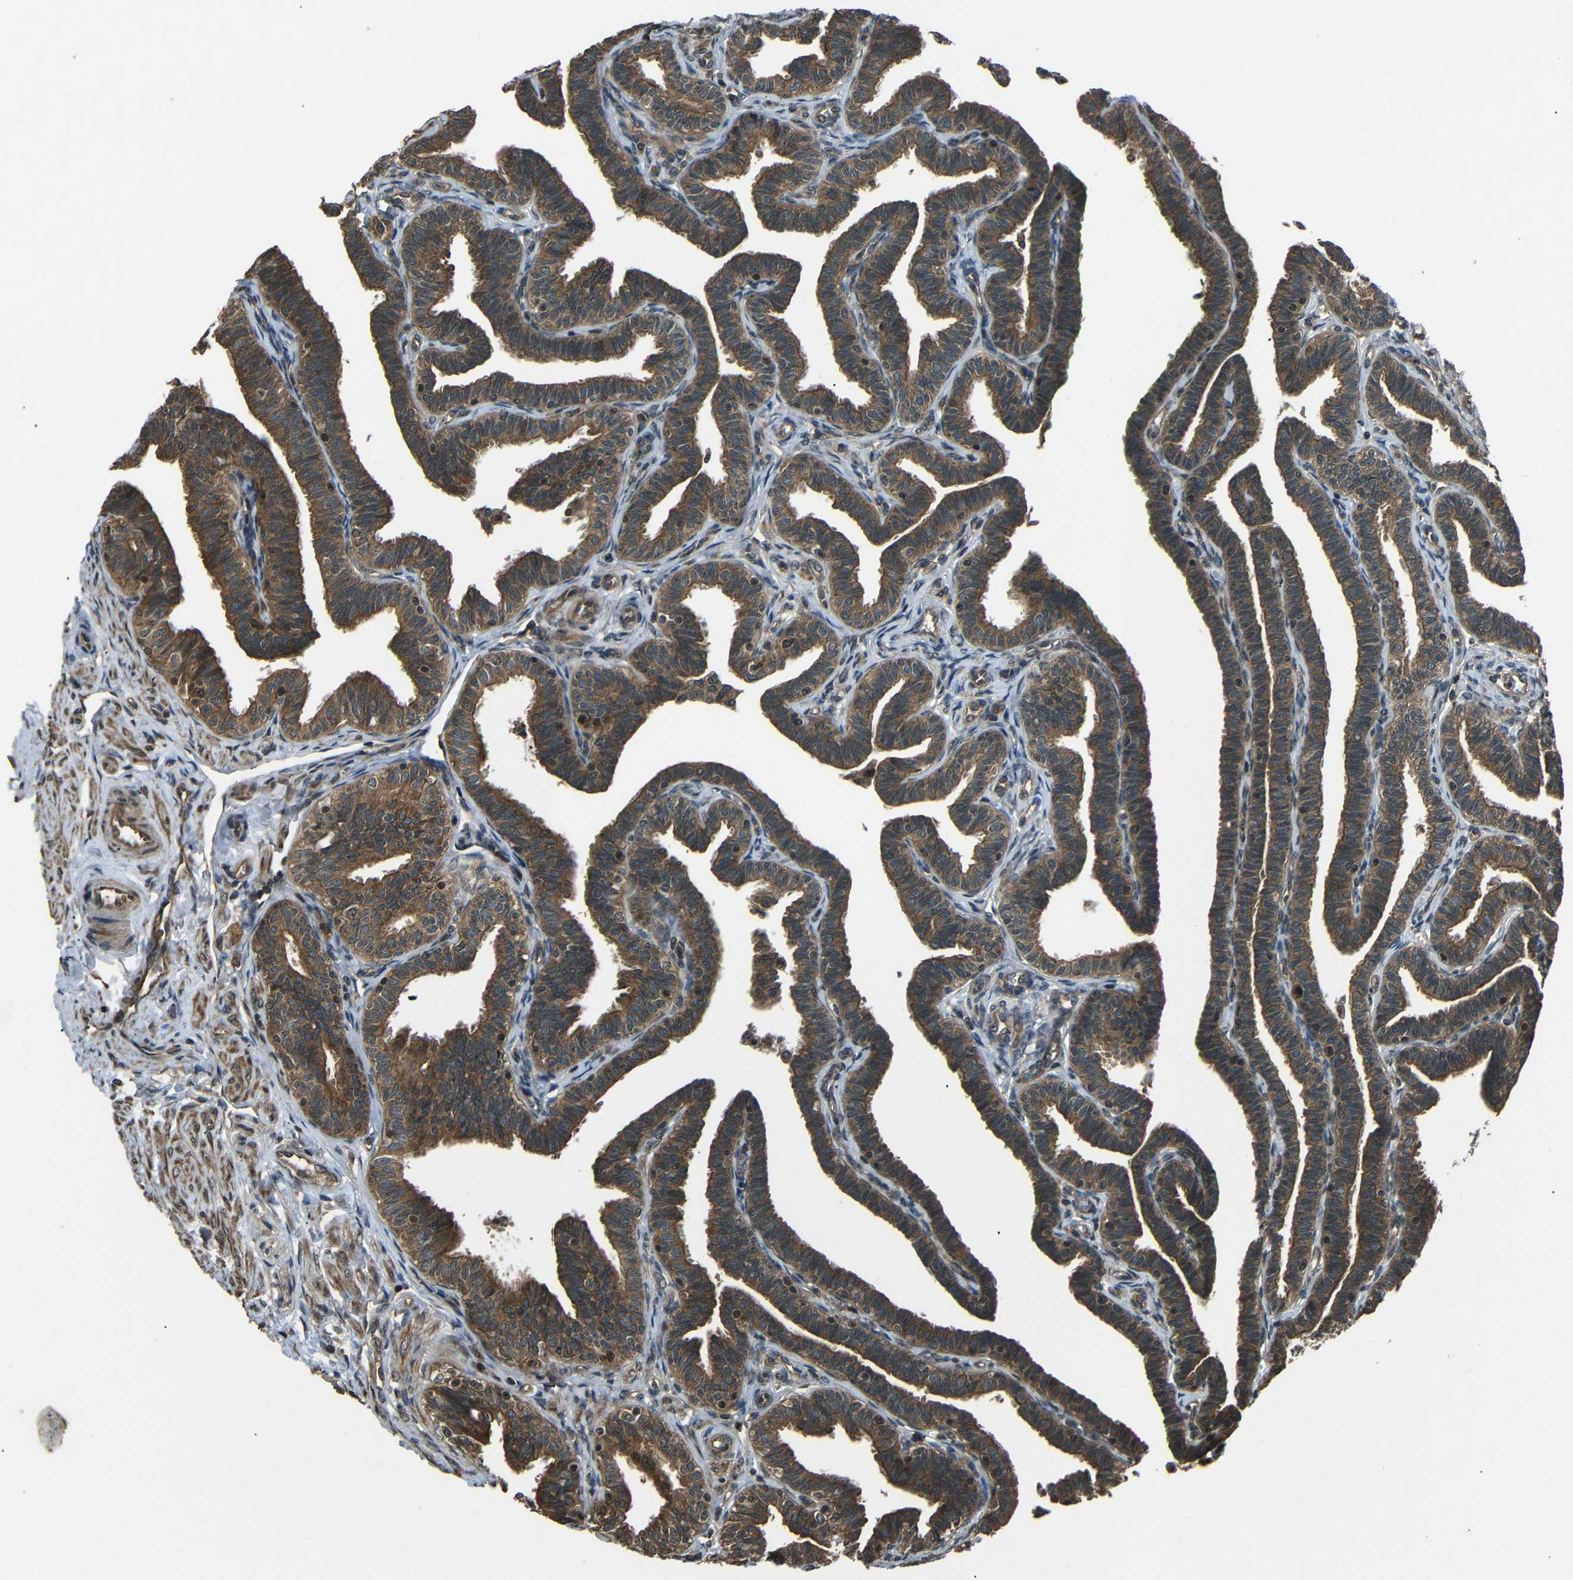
{"staining": {"intensity": "moderate", "quantity": ">75%", "location": "cytoplasmic/membranous"}, "tissue": "fallopian tube", "cell_type": "Glandular cells", "image_type": "normal", "snomed": [{"axis": "morphology", "description": "Normal tissue, NOS"}, {"axis": "topography", "description": "Fallopian tube"}, {"axis": "topography", "description": "Ovary"}], "caption": "Glandular cells demonstrate medium levels of moderate cytoplasmic/membranous staining in approximately >75% of cells in normal human fallopian tube.", "gene": "PLK2", "patient": {"sex": "female", "age": 23}}